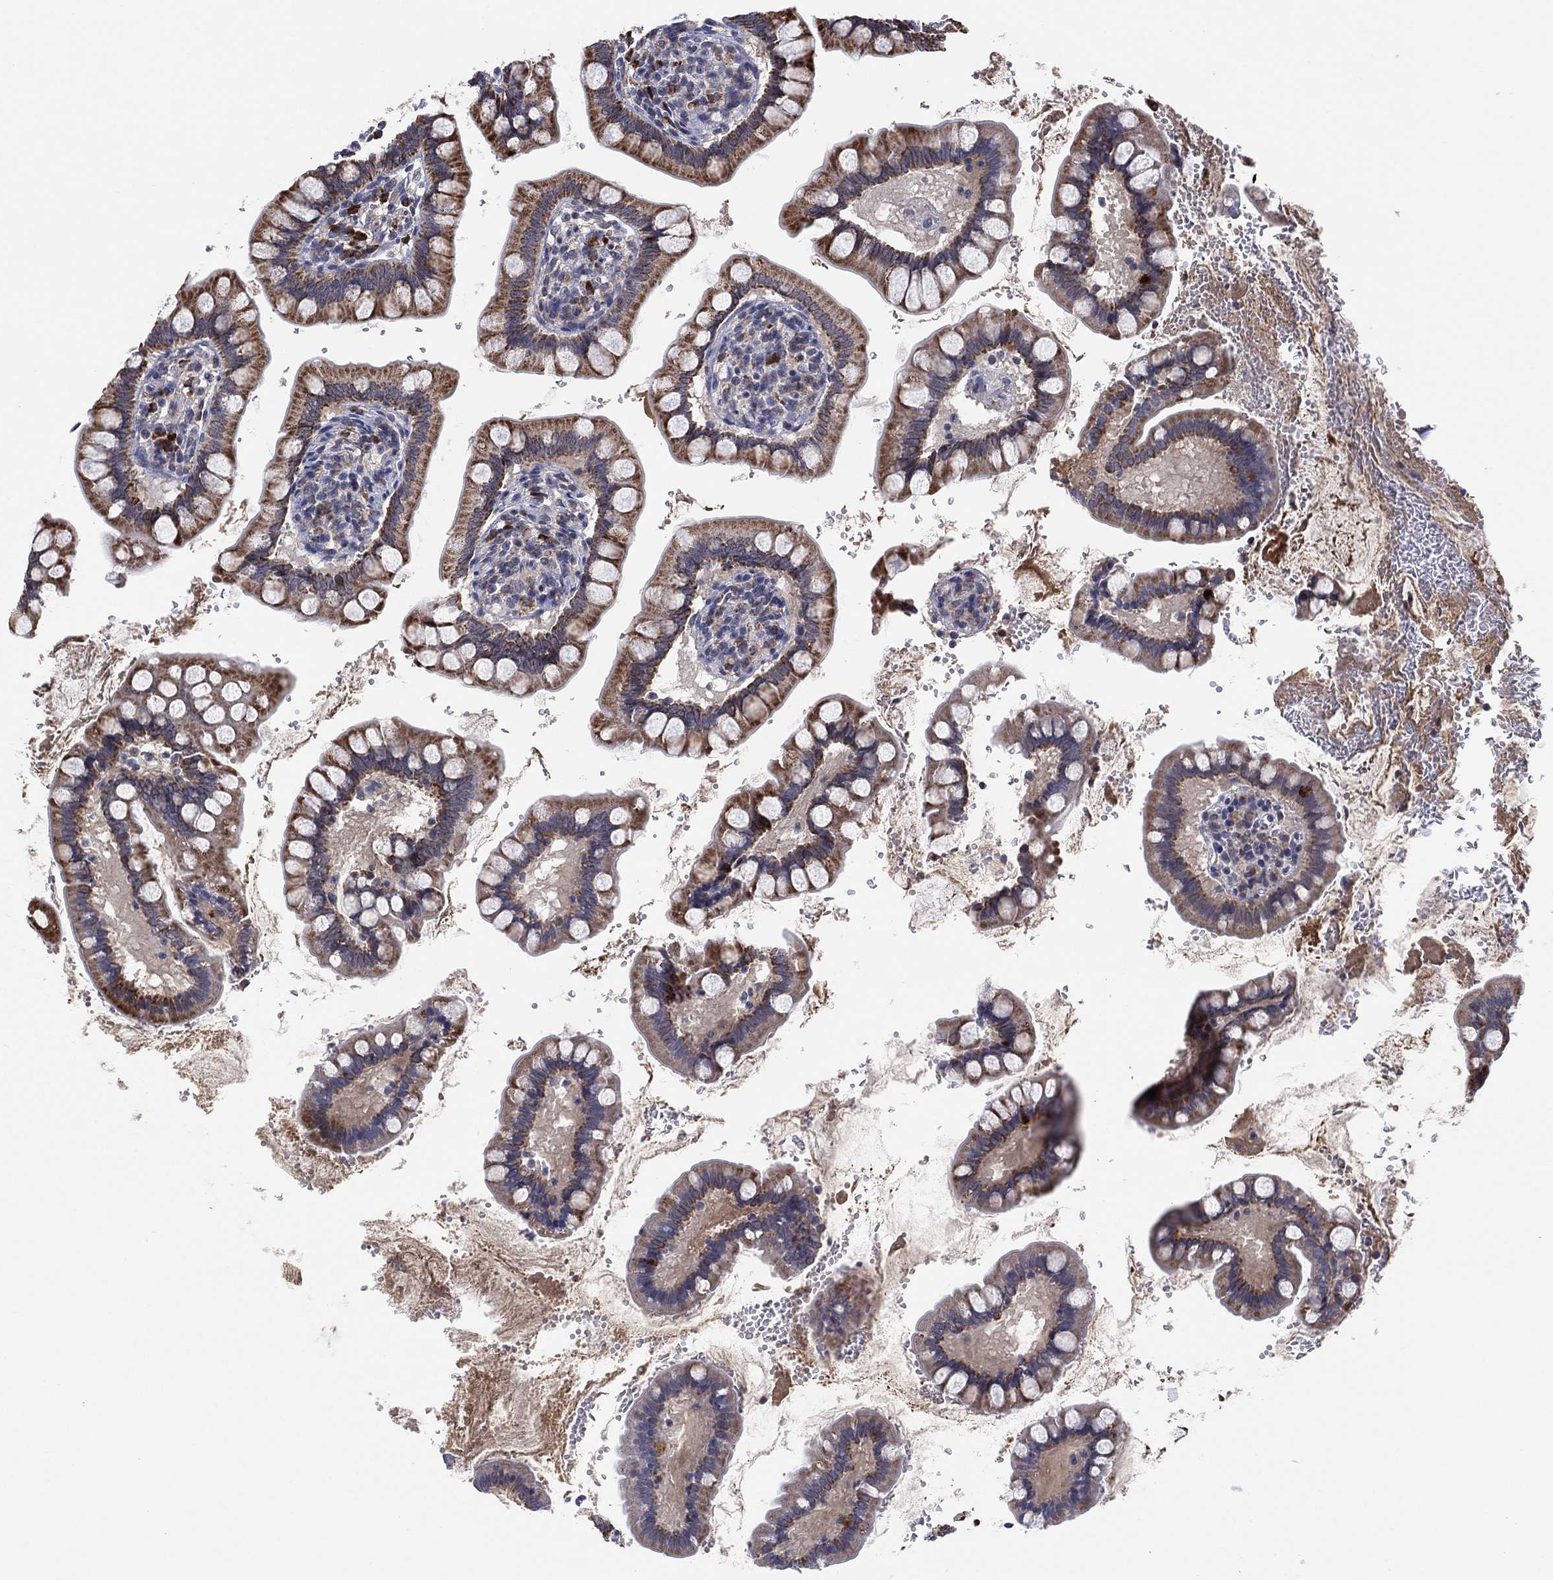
{"staining": {"intensity": "strong", "quantity": ">75%", "location": "cytoplasmic/membranous"}, "tissue": "small intestine", "cell_type": "Glandular cells", "image_type": "normal", "snomed": [{"axis": "morphology", "description": "Normal tissue, NOS"}, {"axis": "topography", "description": "Small intestine"}], "caption": "IHC of normal small intestine exhibits high levels of strong cytoplasmic/membranous positivity in about >75% of glandular cells. (DAB IHC with brightfield microscopy, high magnification).", "gene": "PPP2R5A", "patient": {"sex": "female", "age": 56}}